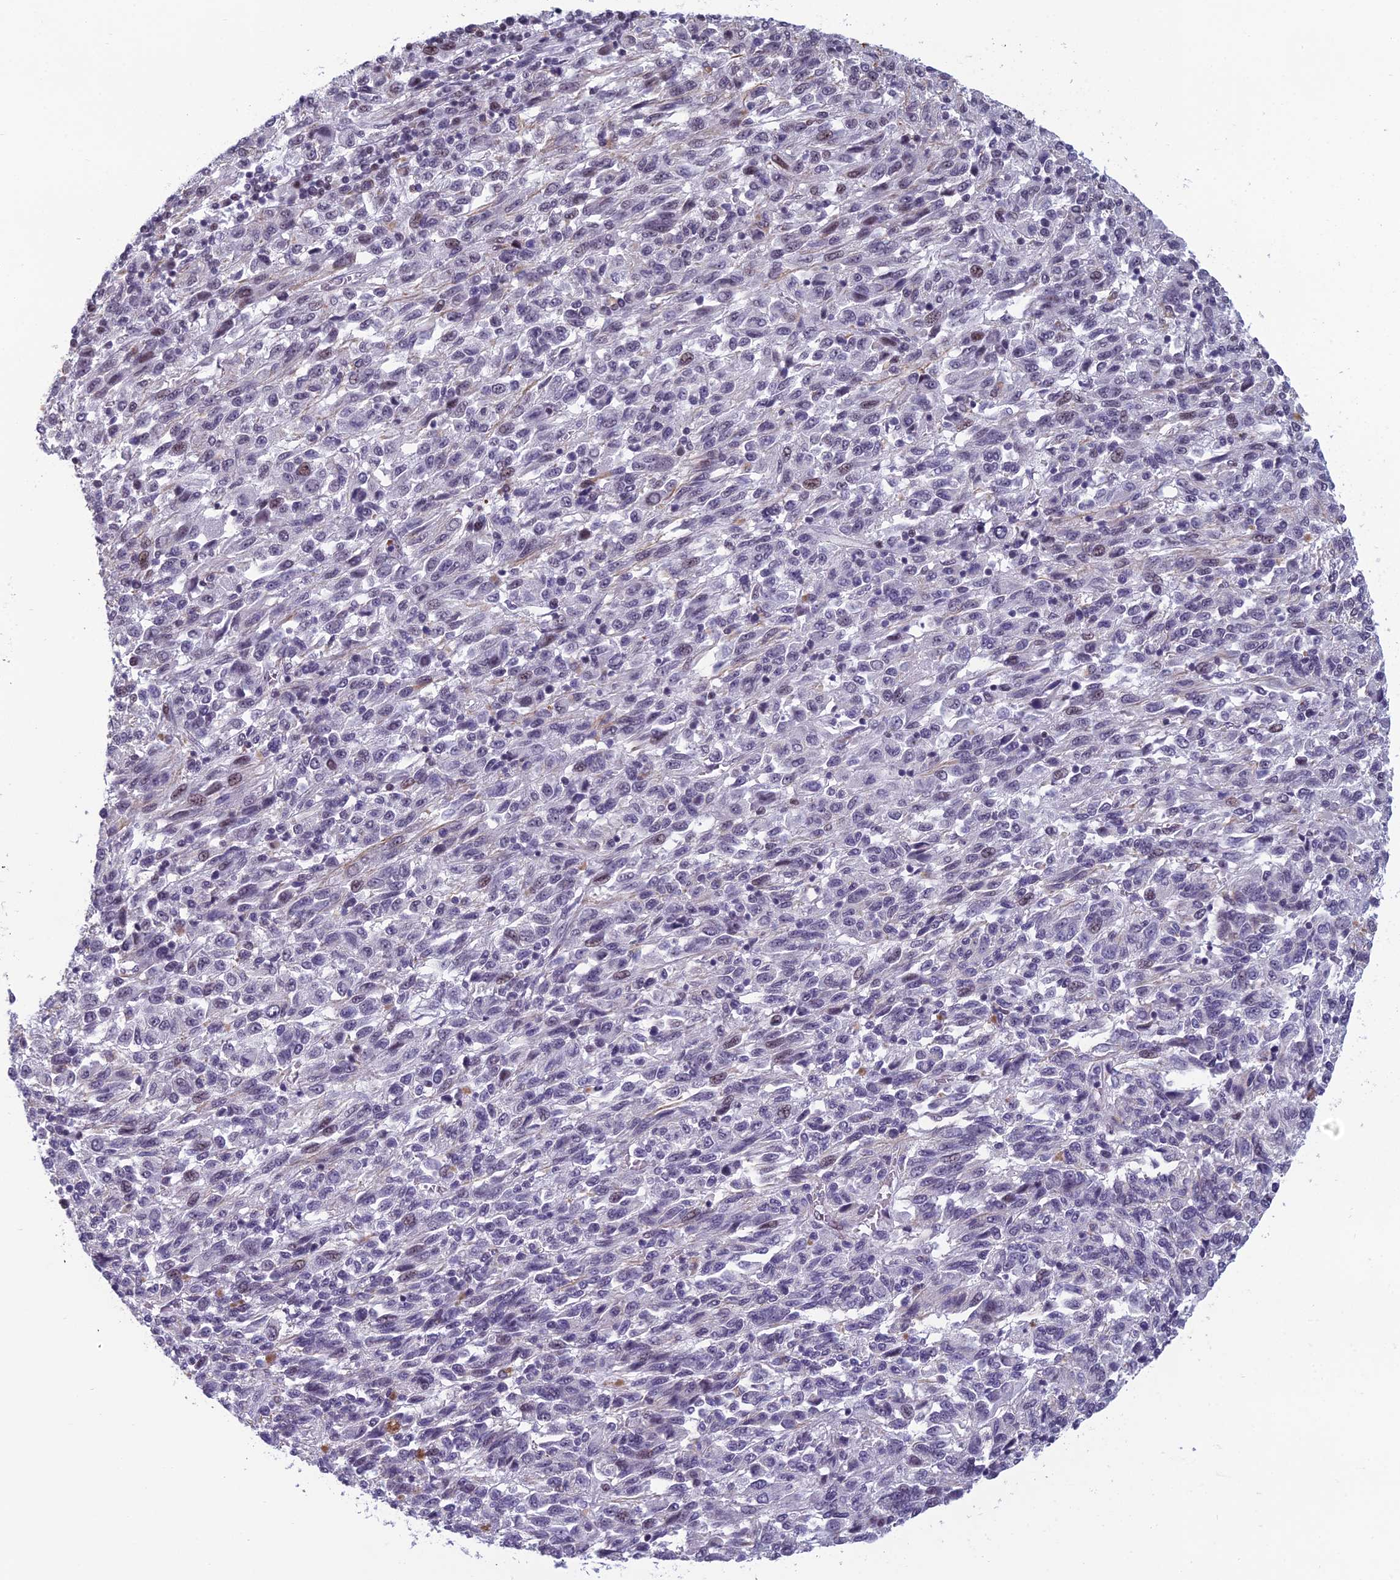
{"staining": {"intensity": "weak", "quantity": "<25%", "location": "nuclear"}, "tissue": "melanoma", "cell_type": "Tumor cells", "image_type": "cancer", "snomed": [{"axis": "morphology", "description": "Malignant melanoma, Metastatic site"}, {"axis": "topography", "description": "Lung"}], "caption": "This is an IHC micrograph of human malignant melanoma (metastatic site). There is no positivity in tumor cells.", "gene": "RGS17", "patient": {"sex": "male", "age": 64}}